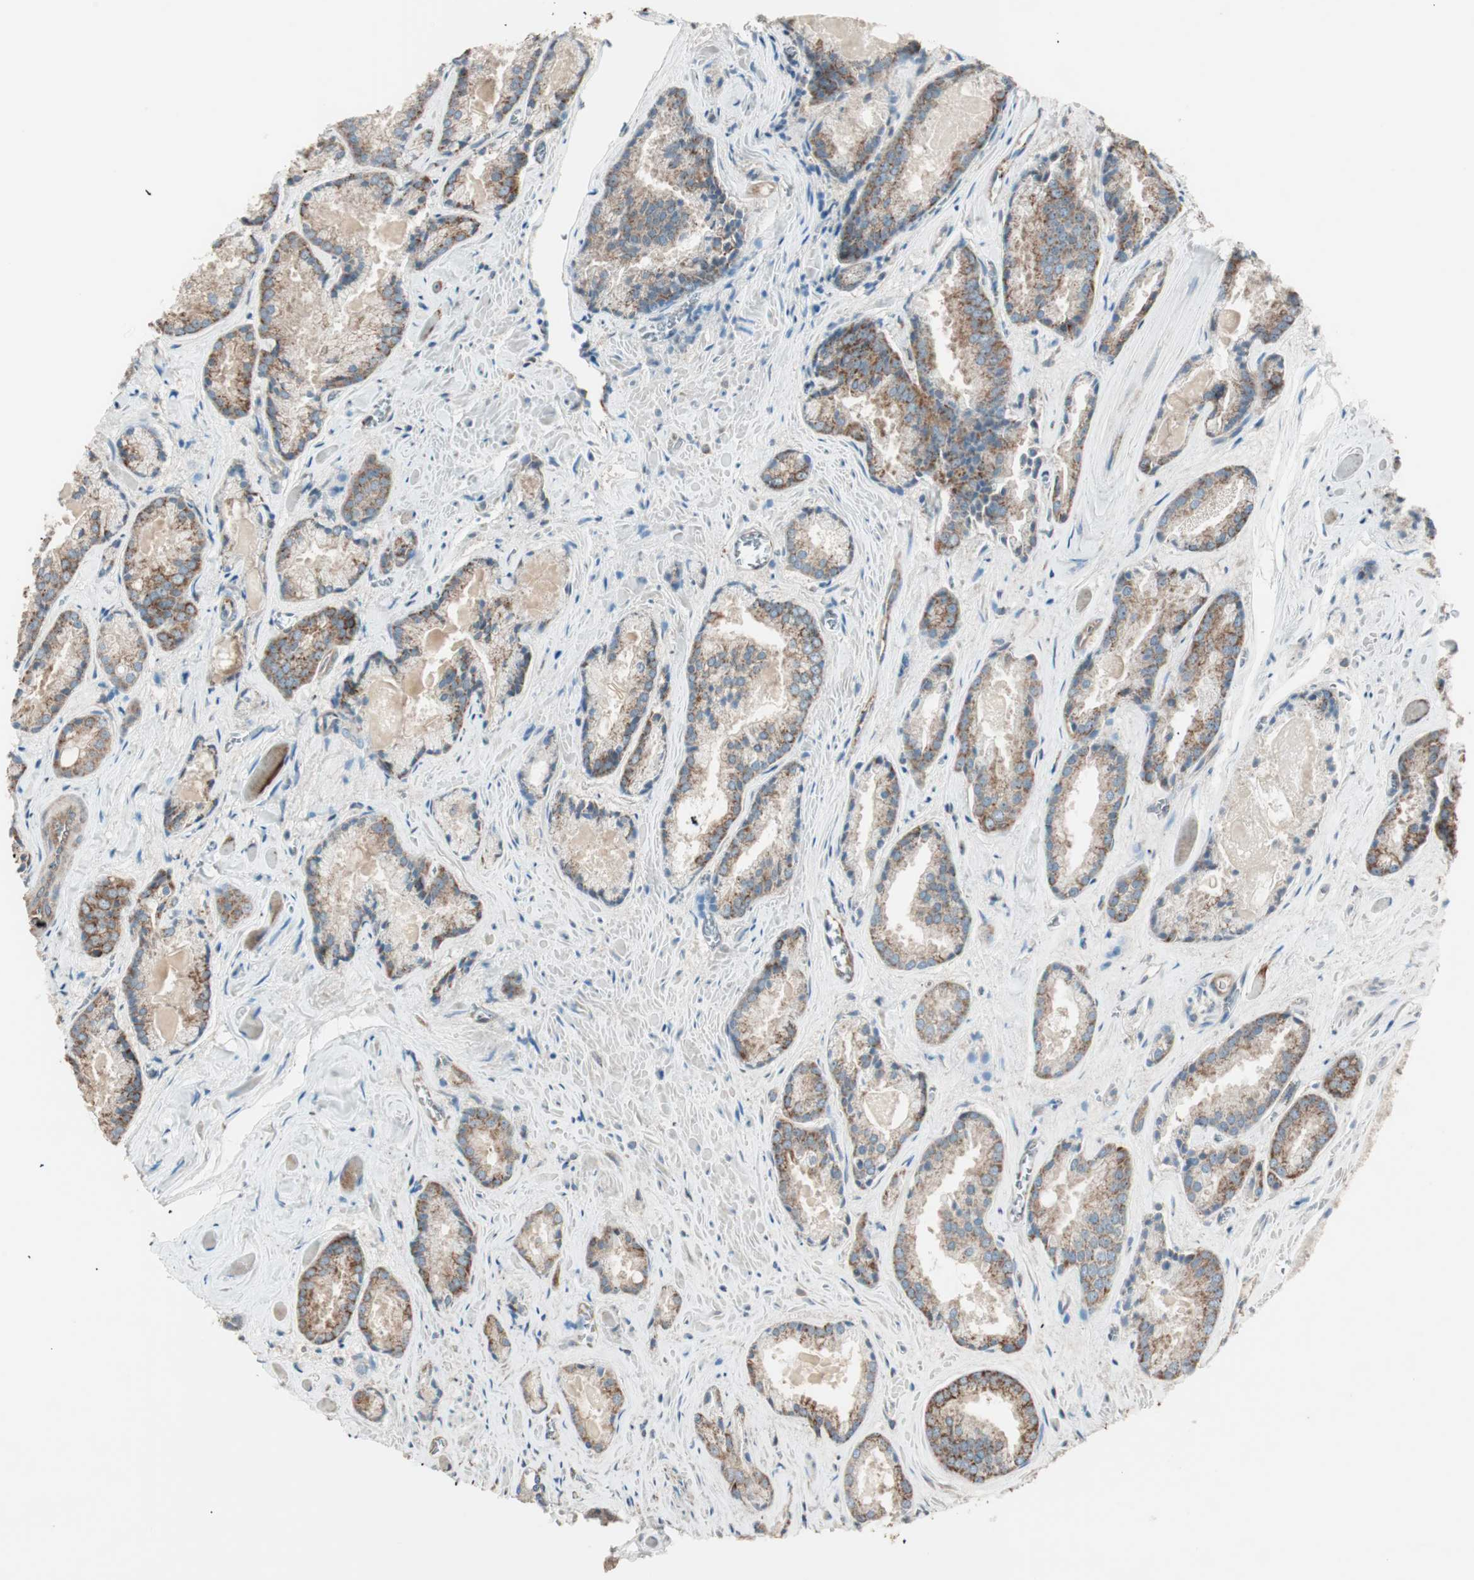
{"staining": {"intensity": "moderate", "quantity": ">75%", "location": "cytoplasmic/membranous"}, "tissue": "prostate cancer", "cell_type": "Tumor cells", "image_type": "cancer", "snomed": [{"axis": "morphology", "description": "Adenocarcinoma, Low grade"}, {"axis": "topography", "description": "Prostate"}], "caption": "Brown immunohistochemical staining in prostate adenocarcinoma (low-grade) reveals moderate cytoplasmic/membranous positivity in about >75% of tumor cells.", "gene": "CC2D1A", "patient": {"sex": "male", "age": 64}}